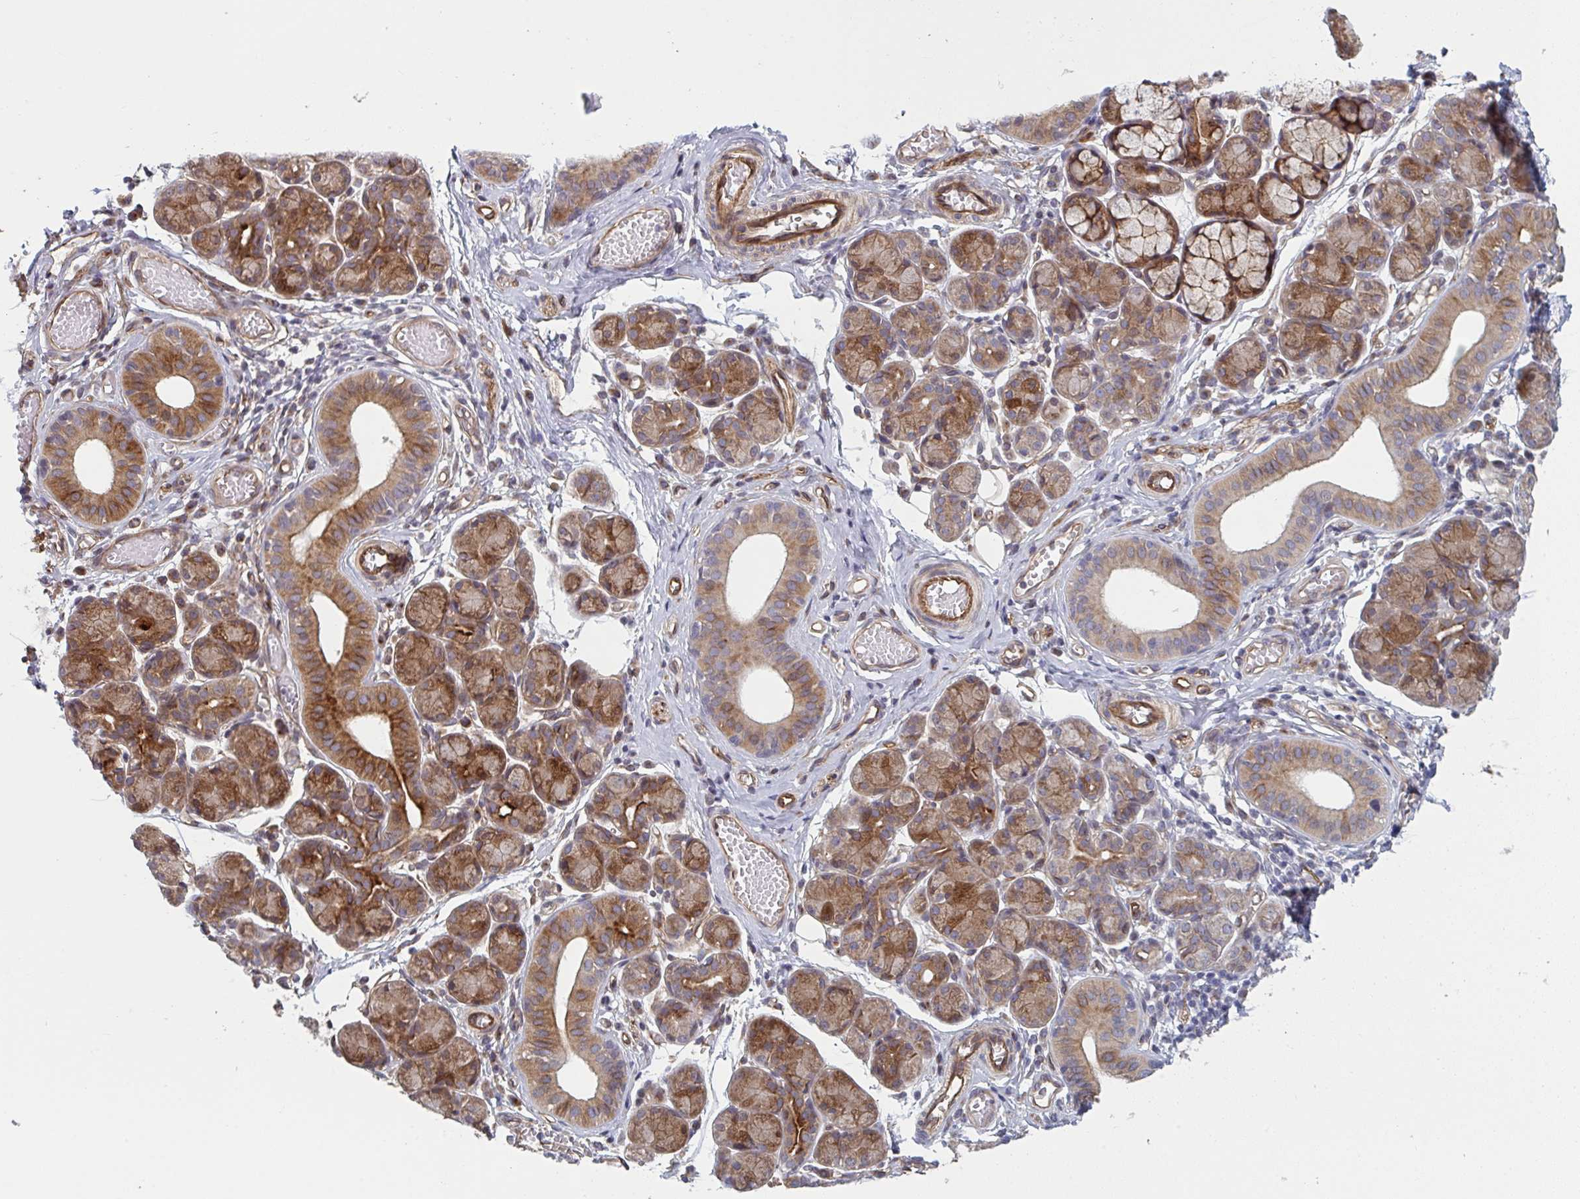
{"staining": {"intensity": "moderate", "quantity": ">75%", "location": "cytoplasmic/membranous"}, "tissue": "salivary gland", "cell_type": "Glandular cells", "image_type": "normal", "snomed": [{"axis": "morphology", "description": "Normal tissue, NOS"}, {"axis": "morphology", "description": "Inflammation, NOS"}, {"axis": "topography", "description": "Lymph node"}, {"axis": "topography", "description": "Salivary gland"}], "caption": "A high-resolution histopathology image shows immunohistochemistry (IHC) staining of unremarkable salivary gland, which shows moderate cytoplasmic/membranous staining in approximately >75% of glandular cells.", "gene": "TNFSF10", "patient": {"sex": "male", "age": 3}}